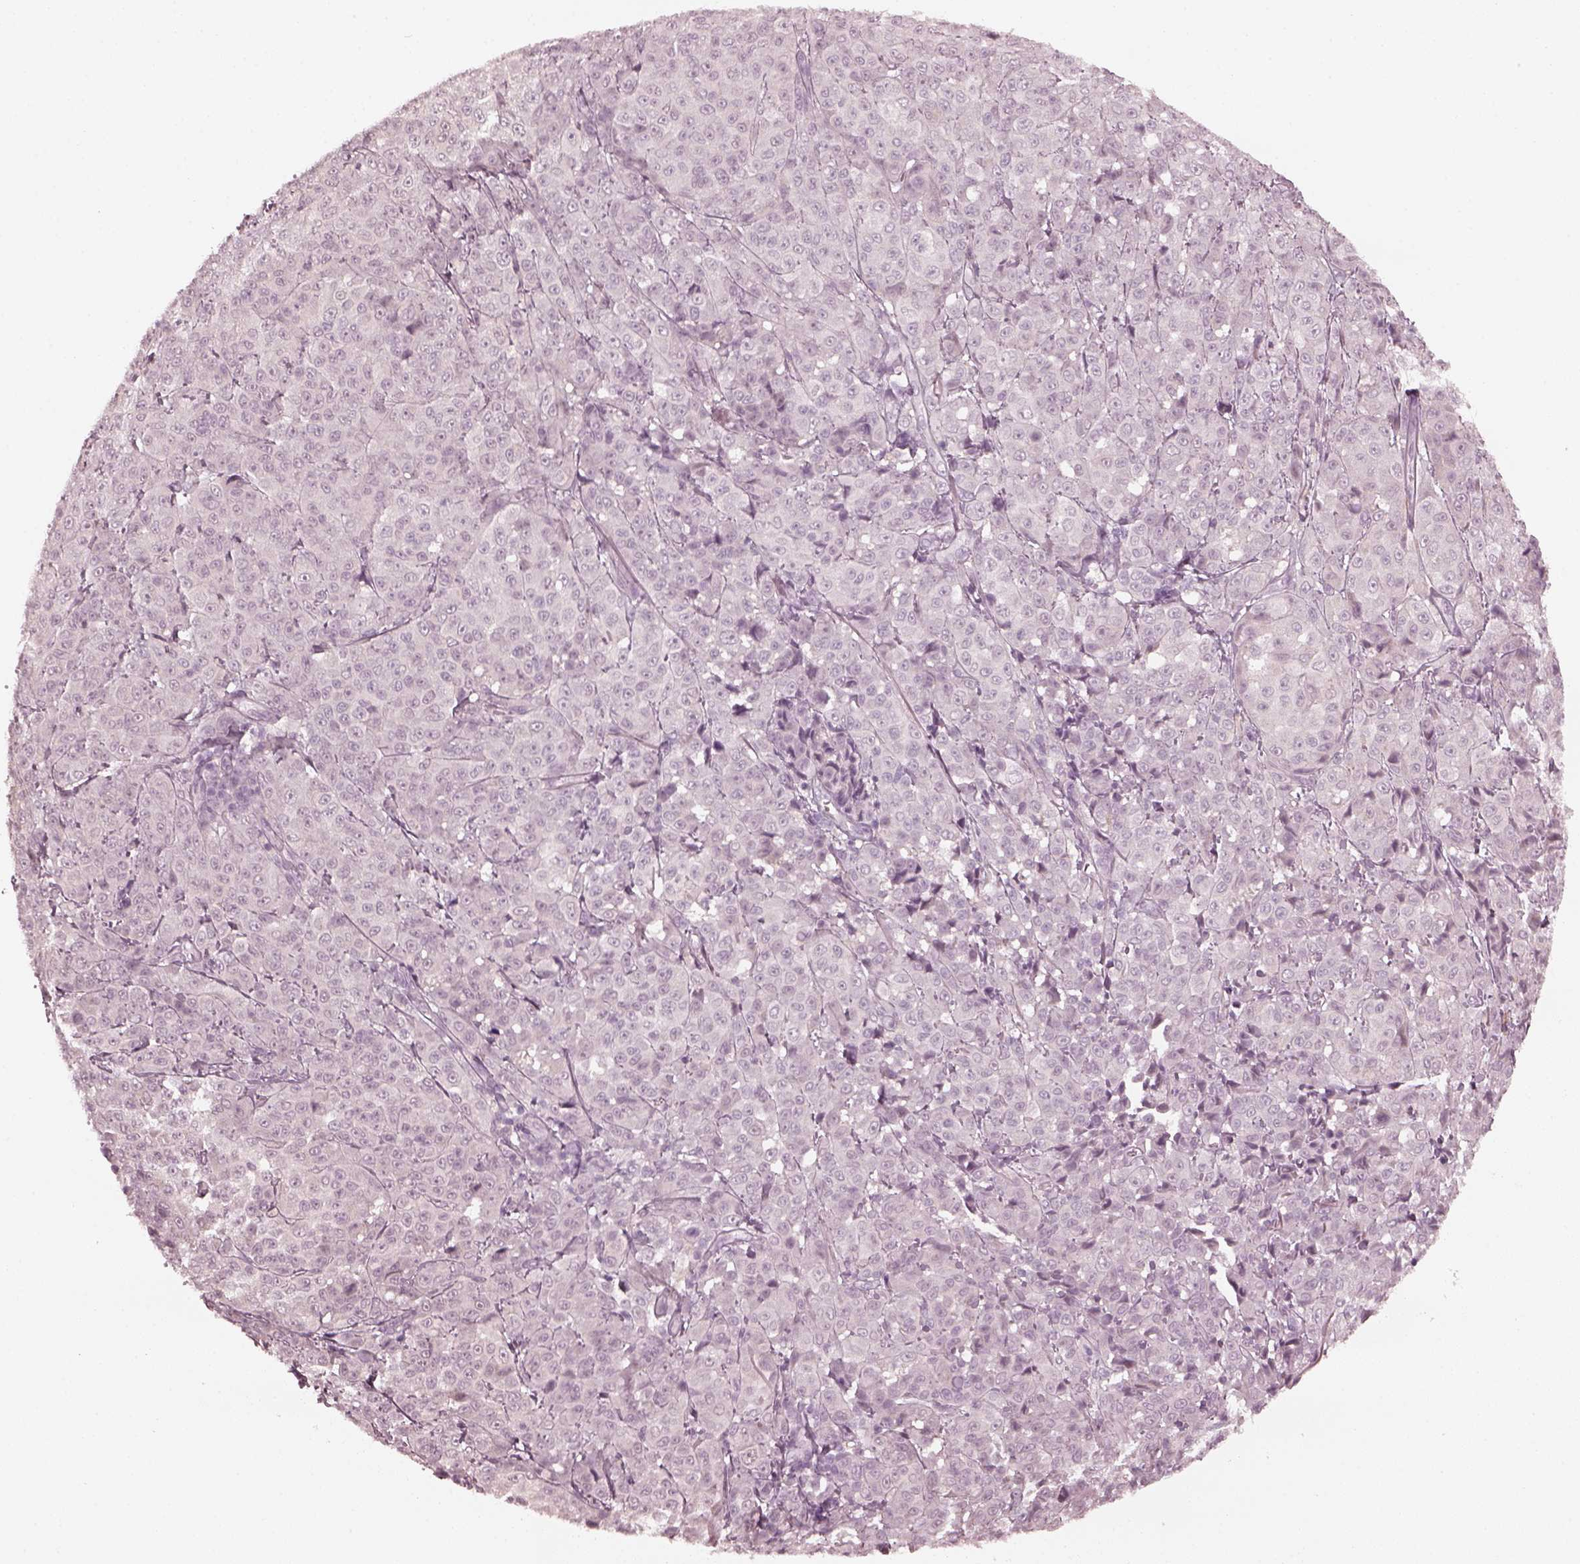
{"staining": {"intensity": "negative", "quantity": "none", "location": "none"}, "tissue": "melanoma", "cell_type": "Tumor cells", "image_type": "cancer", "snomed": [{"axis": "morphology", "description": "Malignant melanoma, NOS"}, {"axis": "topography", "description": "Skin"}], "caption": "There is no significant expression in tumor cells of malignant melanoma.", "gene": "CCDC170", "patient": {"sex": "male", "age": 89}}